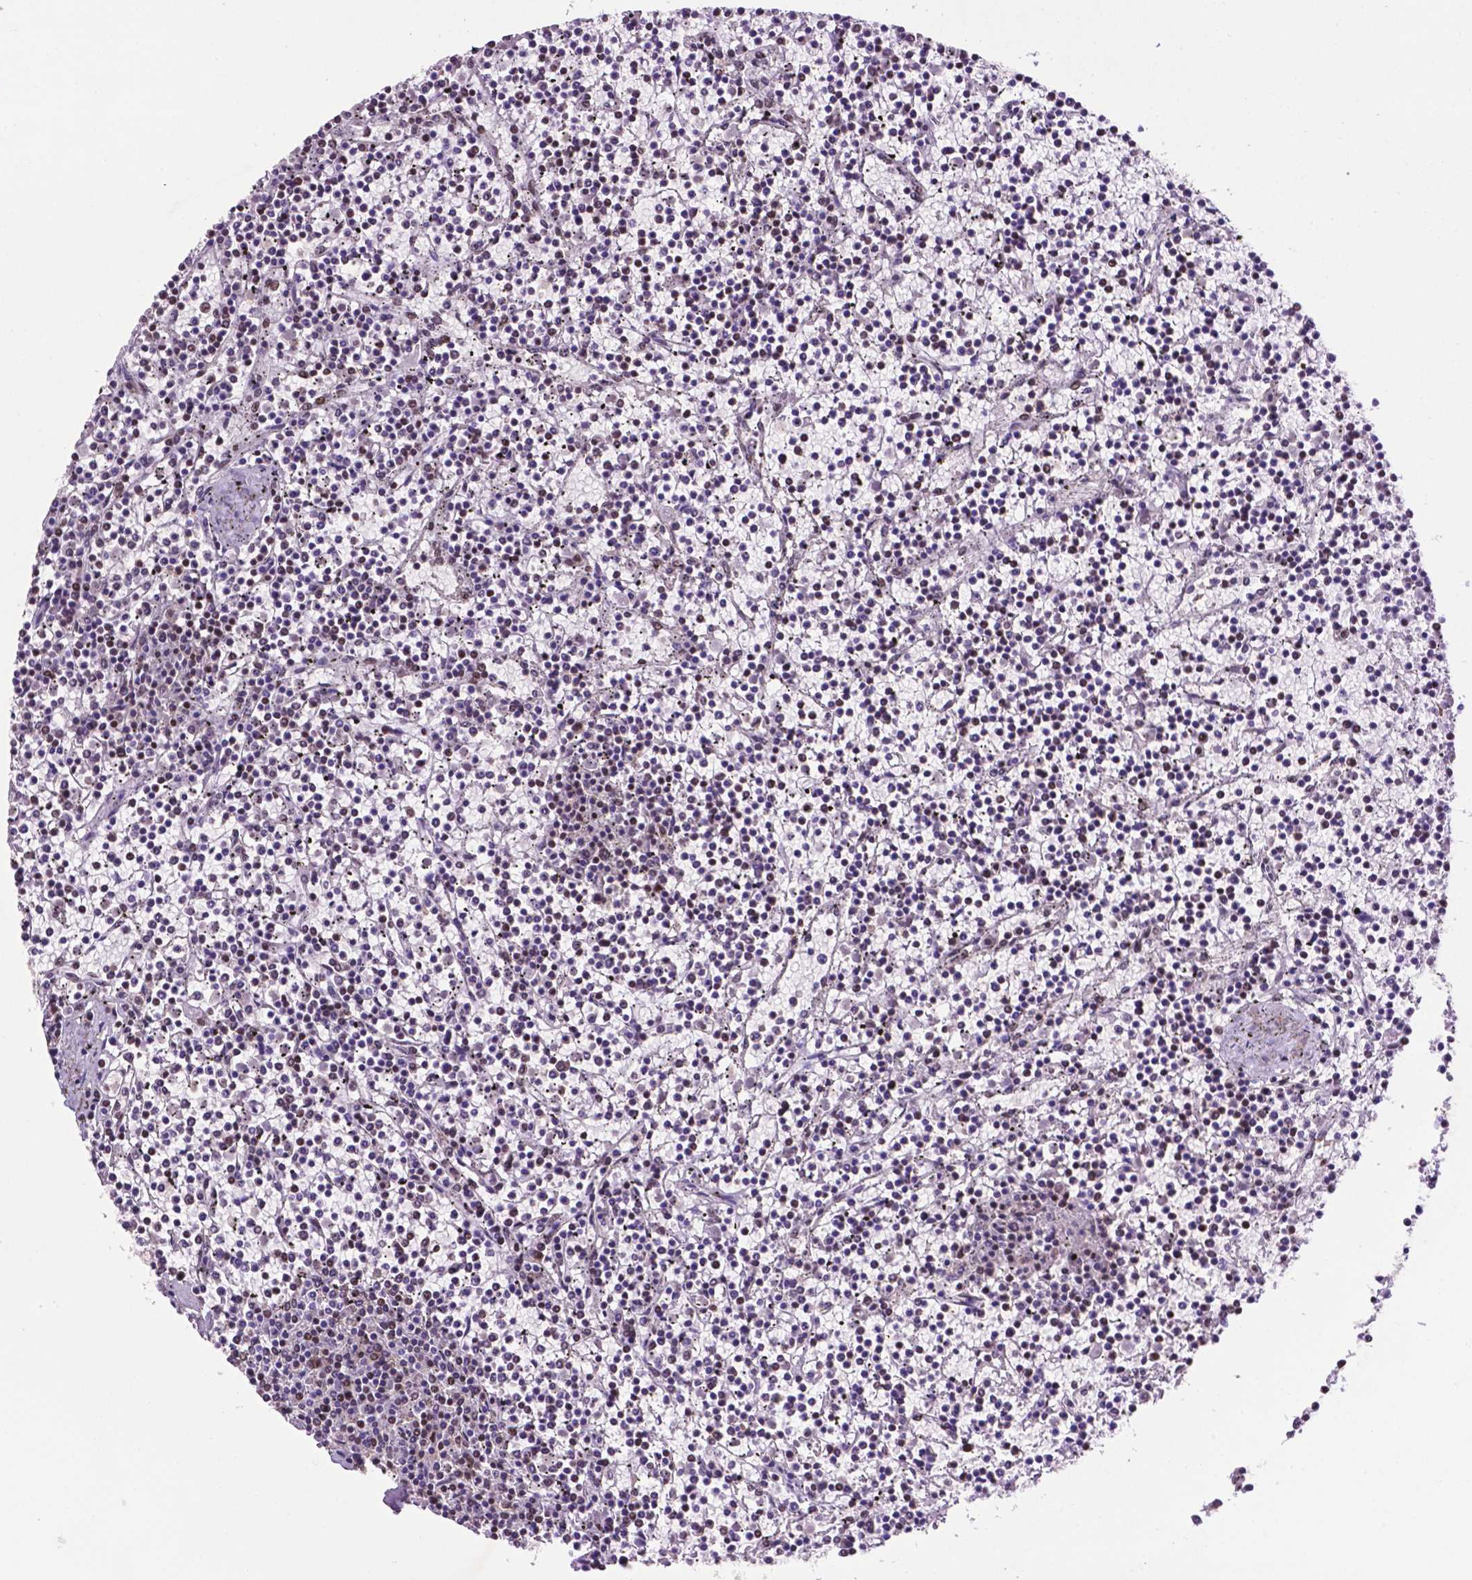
{"staining": {"intensity": "negative", "quantity": "none", "location": "none"}, "tissue": "lymphoma", "cell_type": "Tumor cells", "image_type": "cancer", "snomed": [{"axis": "morphology", "description": "Malignant lymphoma, non-Hodgkin's type, Low grade"}, {"axis": "topography", "description": "Spleen"}], "caption": "Tumor cells are negative for protein expression in human low-grade malignant lymphoma, non-Hodgkin's type. (Brightfield microscopy of DAB (3,3'-diaminobenzidine) immunohistochemistry (IHC) at high magnification).", "gene": "CCAR2", "patient": {"sex": "female", "age": 19}}